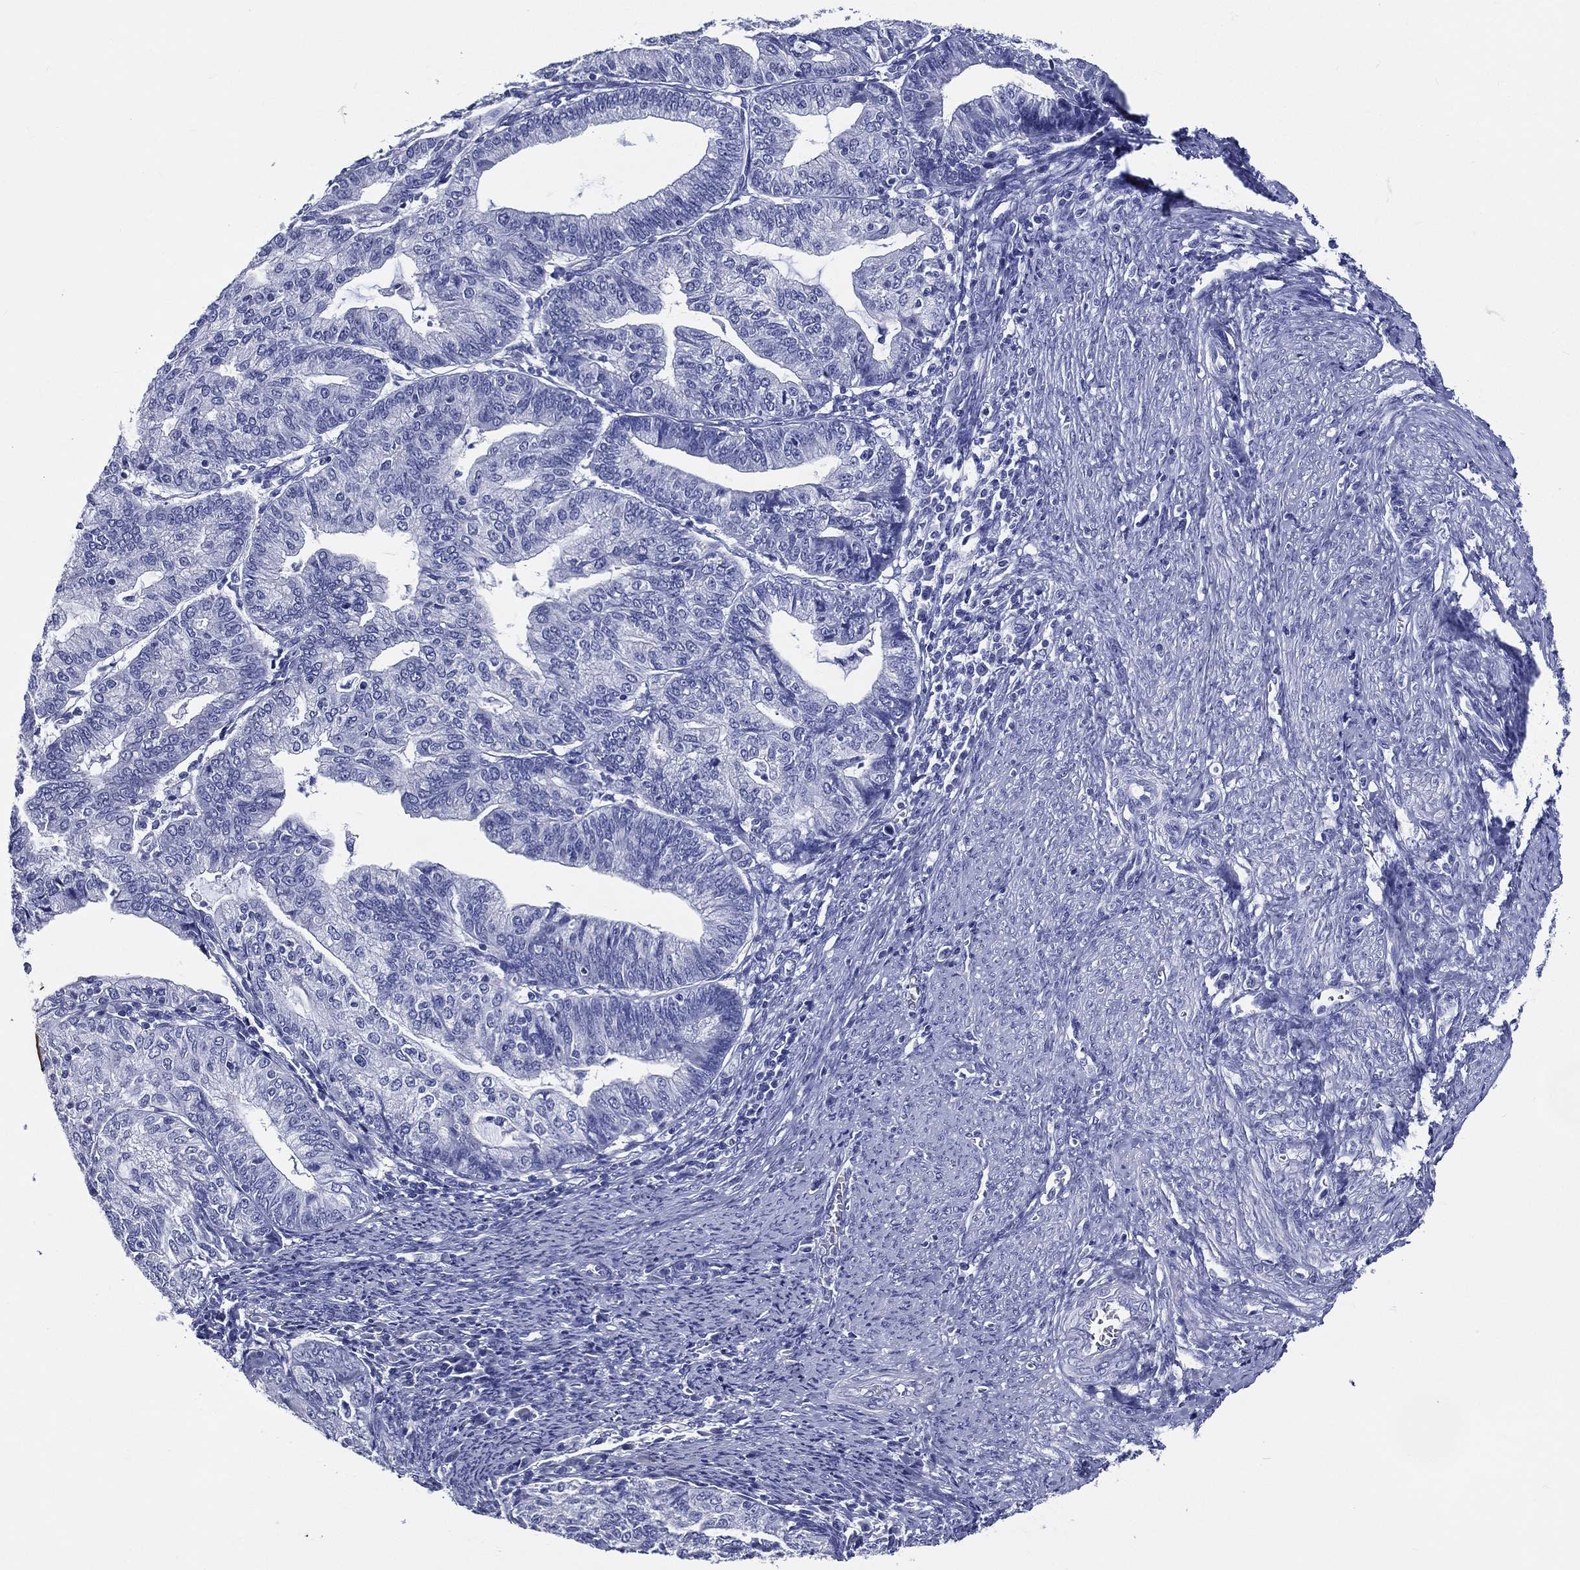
{"staining": {"intensity": "negative", "quantity": "none", "location": "none"}, "tissue": "endometrial cancer", "cell_type": "Tumor cells", "image_type": "cancer", "snomed": [{"axis": "morphology", "description": "Adenocarcinoma, NOS"}, {"axis": "topography", "description": "Endometrium"}], "caption": "IHC histopathology image of neoplastic tissue: endometrial cancer (adenocarcinoma) stained with DAB (3,3'-diaminobenzidine) displays no significant protein staining in tumor cells.", "gene": "ACE2", "patient": {"sex": "female", "age": 82}}